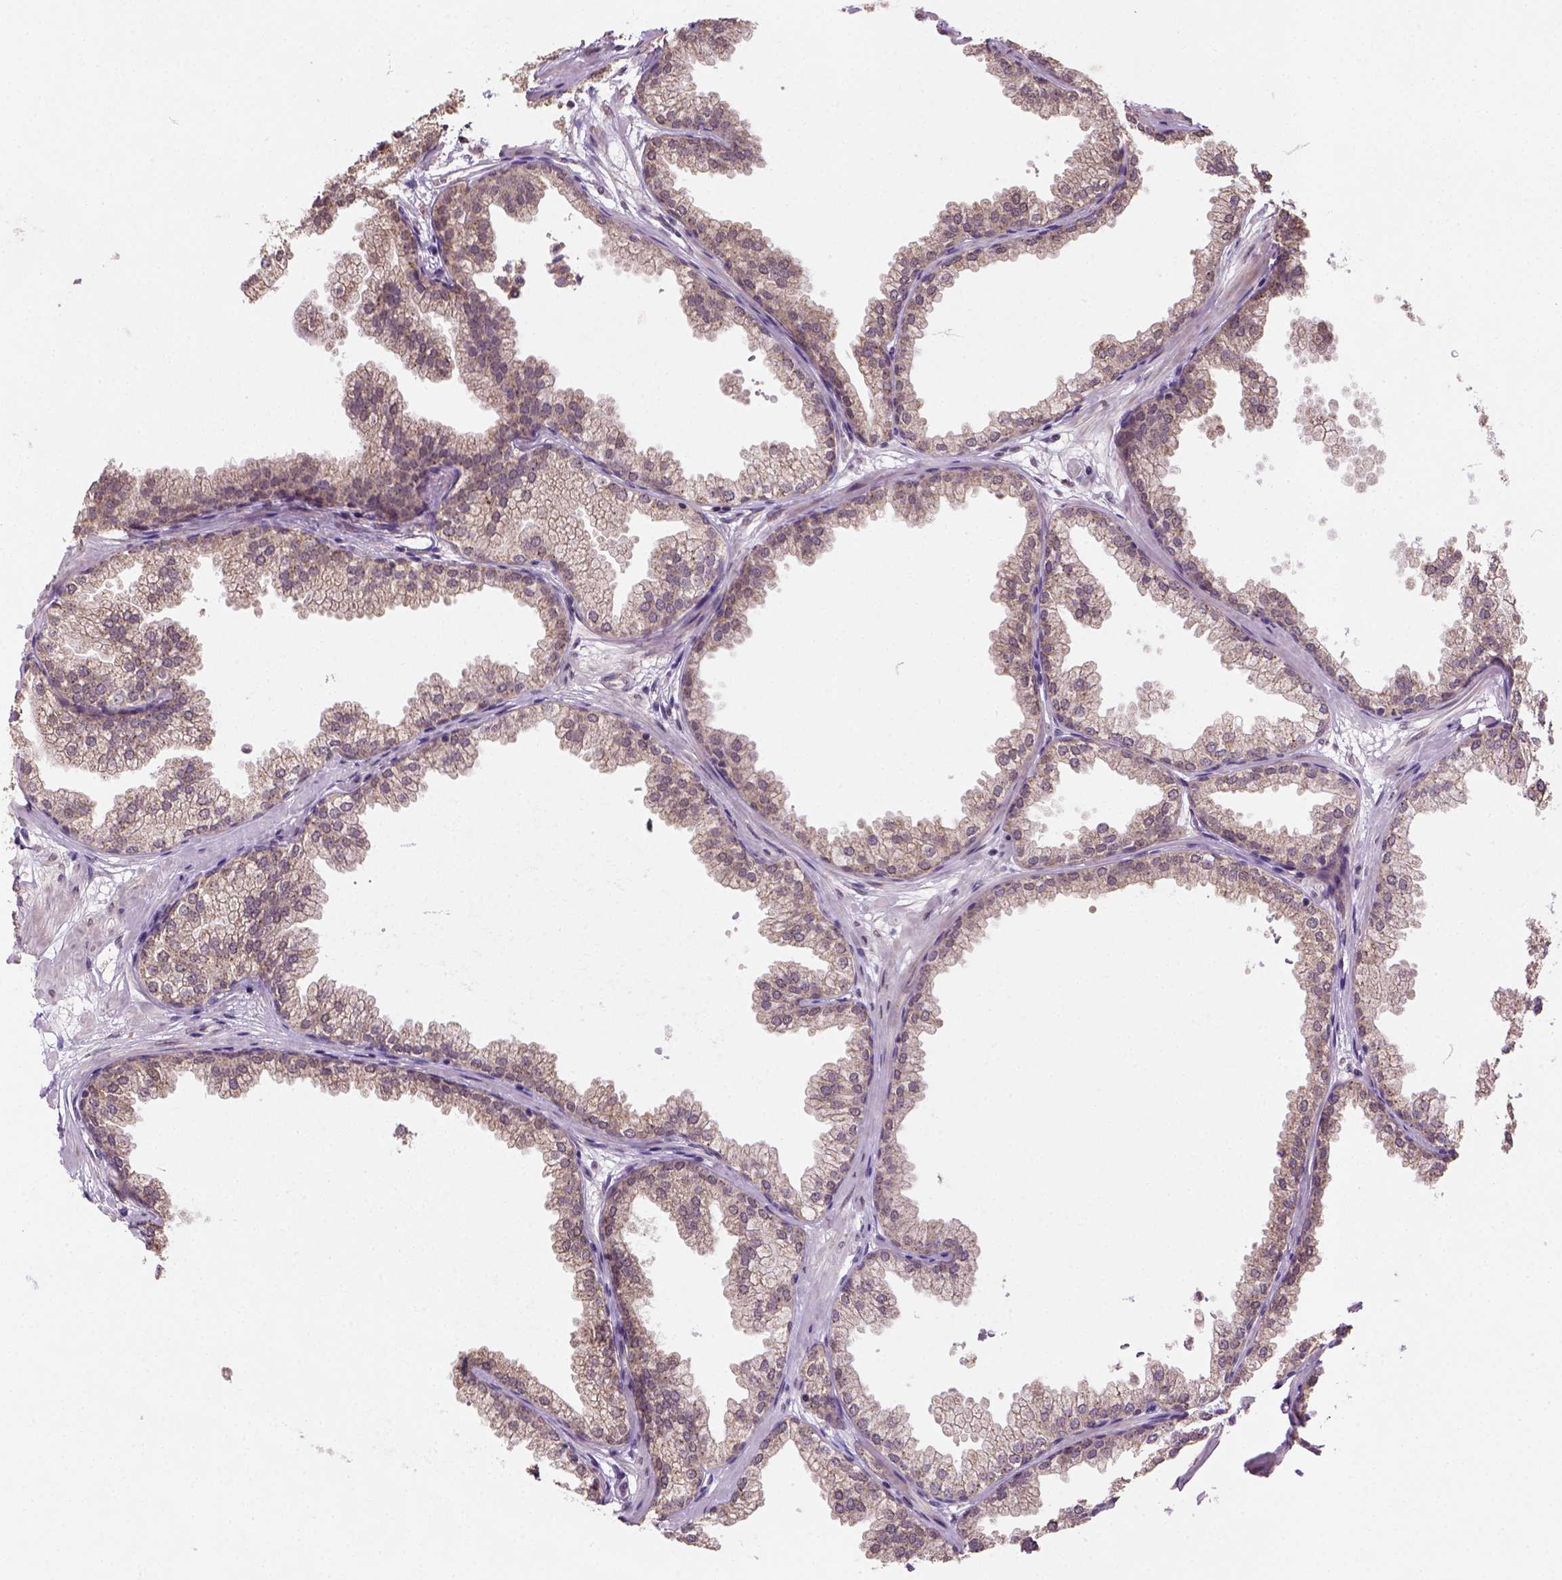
{"staining": {"intensity": "weak", "quantity": ">75%", "location": "cytoplasmic/membranous"}, "tissue": "prostate", "cell_type": "Glandular cells", "image_type": "normal", "snomed": [{"axis": "morphology", "description": "Normal tissue, NOS"}, {"axis": "topography", "description": "Prostate"}], "caption": "Protein expression analysis of unremarkable prostate displays weak cytoplasmic/membranous expression in approximately >75% of glandular cells. Using DAB (3,3'-diaminobenzidine) (brown) and hematoxylin (blue) stains, captured at high magnification using brightfield microscopy.", "gene": "NUDT10", "patient": {"sex": "male", "age": 37}}